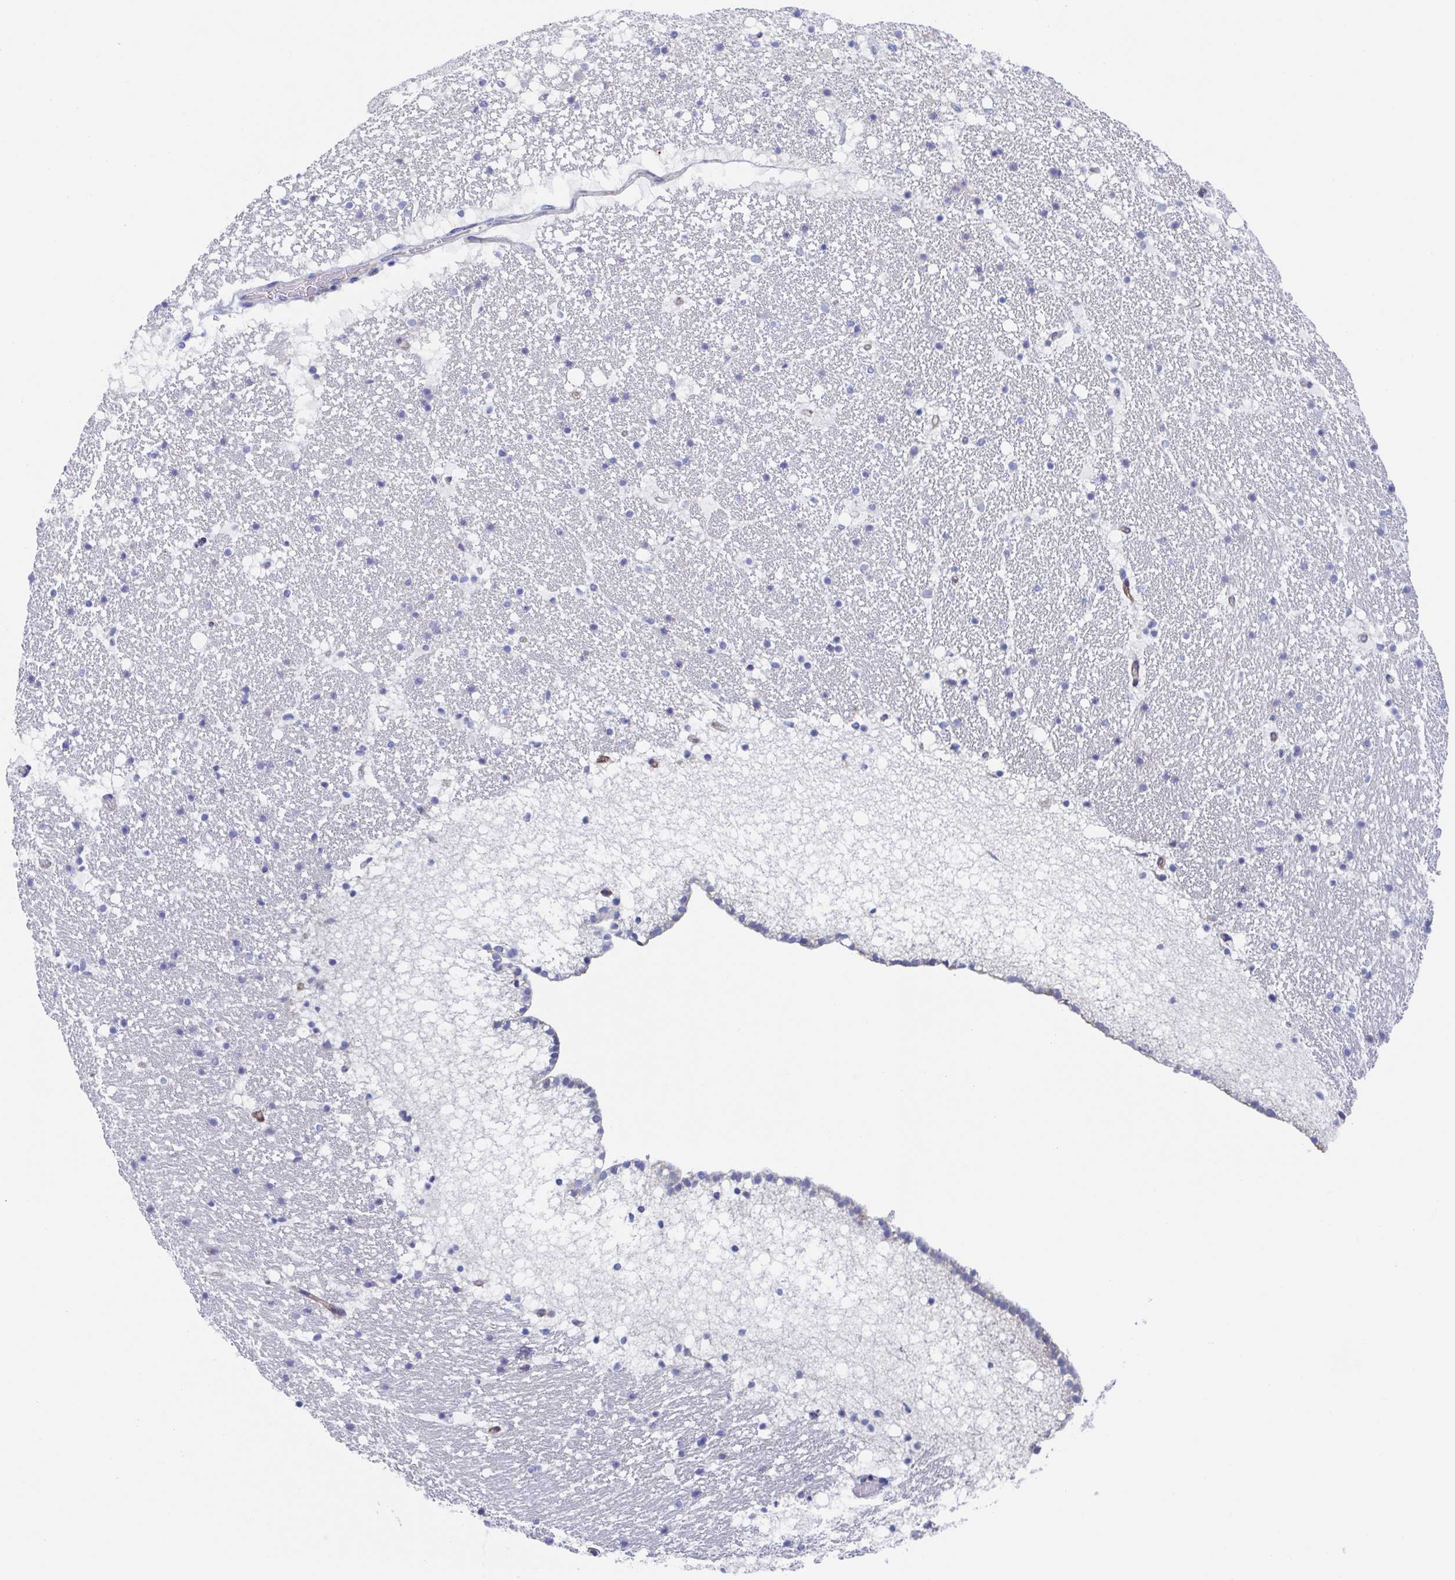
{"staining": {"intensity": "negative", "quantity": "none", "location": "none"}, "tissue": "hippocampus", "cell_type": "Glial cells", "image_type": "normal", "snomed": [{"axis": "morphology", "description": "Normal tissue, NOS"}, {"axis": "topography", "description": "Hippocampus"}], "caption": "The IHC micrograph has no significant positivity in glial cells of hippocampus. The staining is performed using DAB (3,3'-diaminobenzidine) brown chromogen with nuclei counter-stained in using hematoxylin.", "gene": "KLC3", "patient": {"sex": "female", "age": 42}}